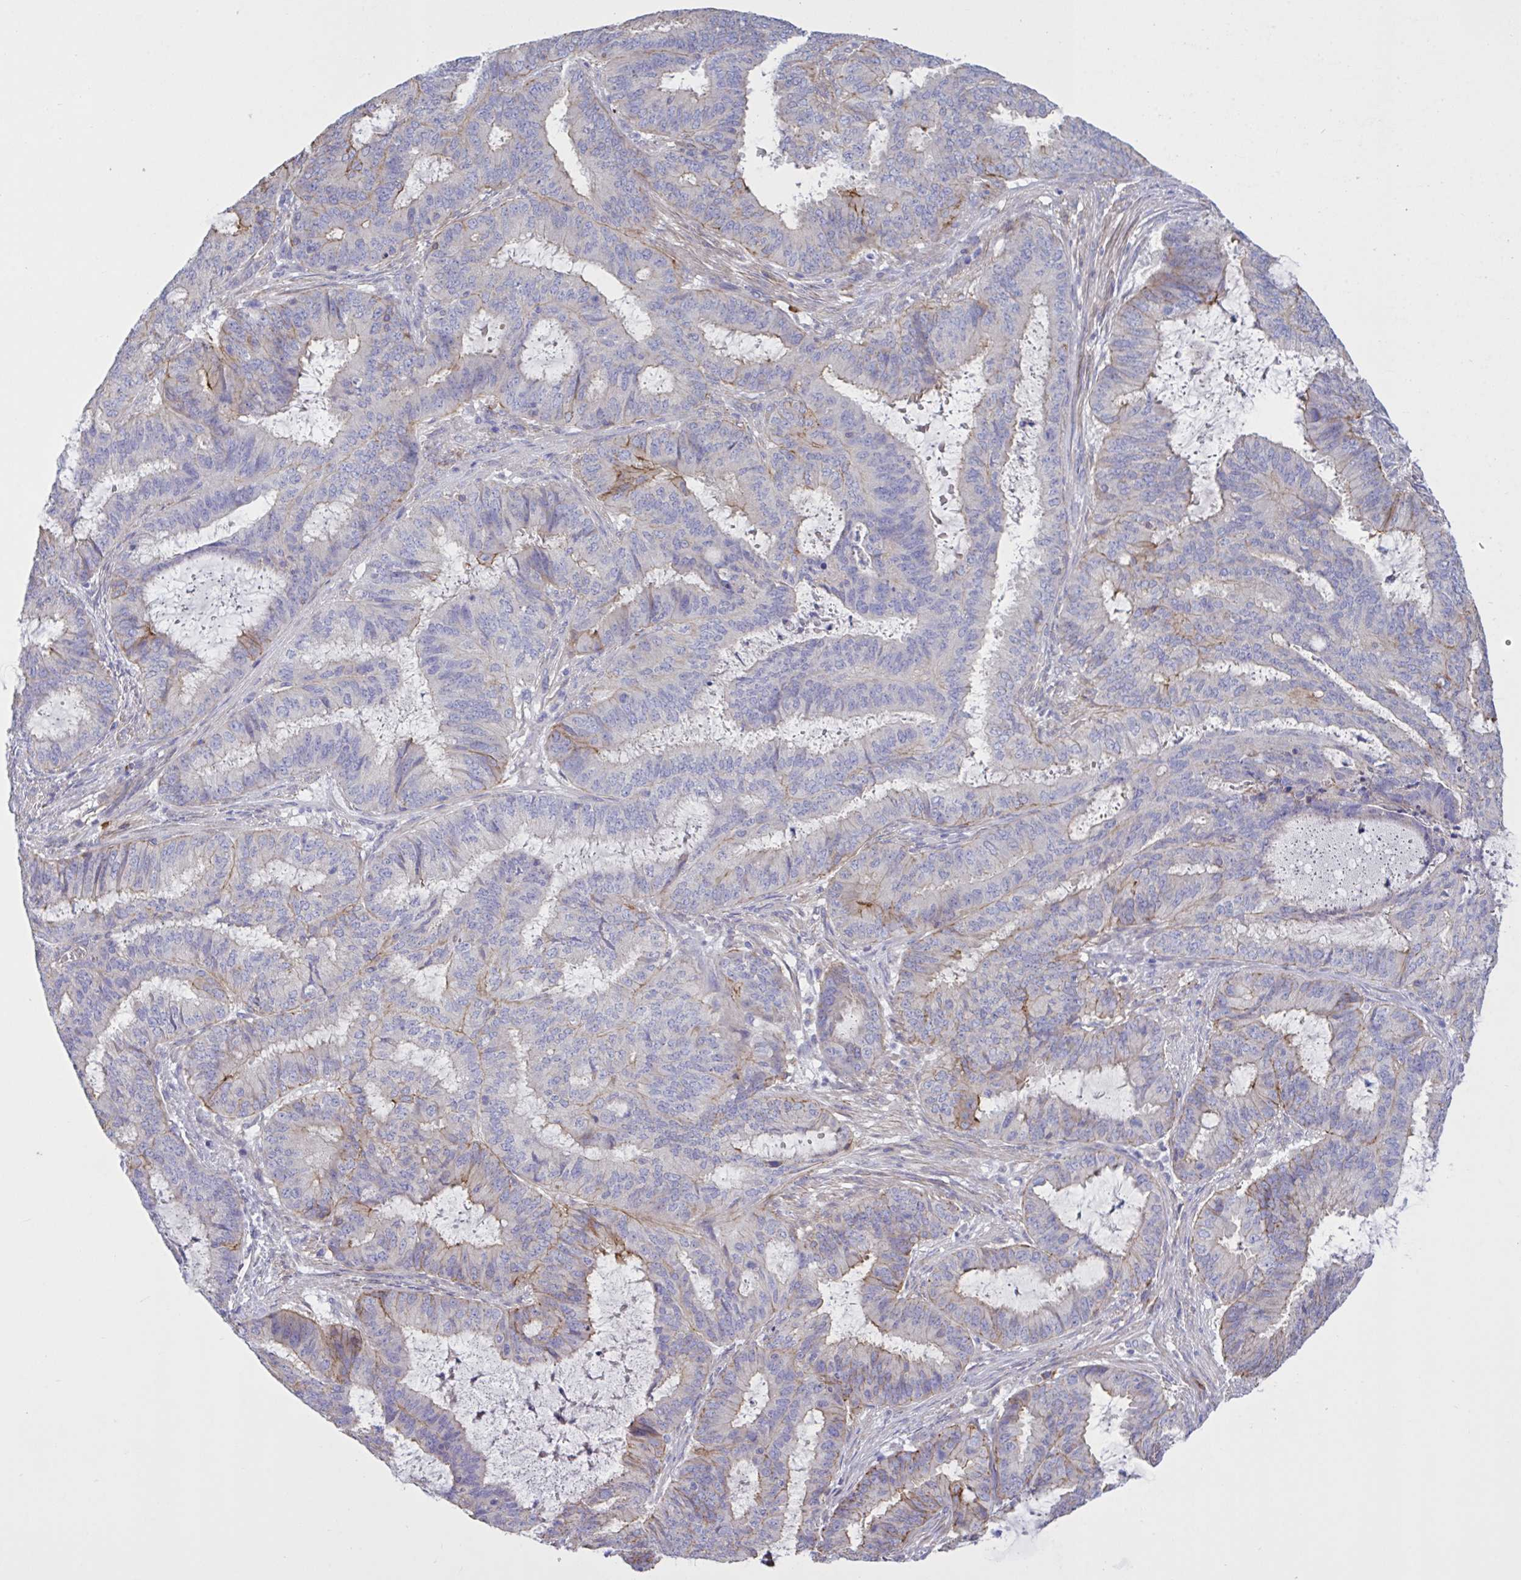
{"staining": {"intensity": "moderate", "quantity": "<25%", "location": "cytoplasmic/membranous"}, "tissue": "endometrial cancer", "cell_type": "Tumor cells", "image_type": "cancer", "snomed": [{"axis": "morphology", "description": "Adenocarcinoma, NOS"}, {"axis": "topography", "description": "Endometrium"}], "caption": "Immunohistochemistry (IHC) image of human endometrial cancer stained for a protein (brown), which displays low levels of moderate cytoplasmic/membranous expression in approximately <25% of tumor cells.", "gene": "SLC66A1", "patient": {"sex": "female", "age": 51}}